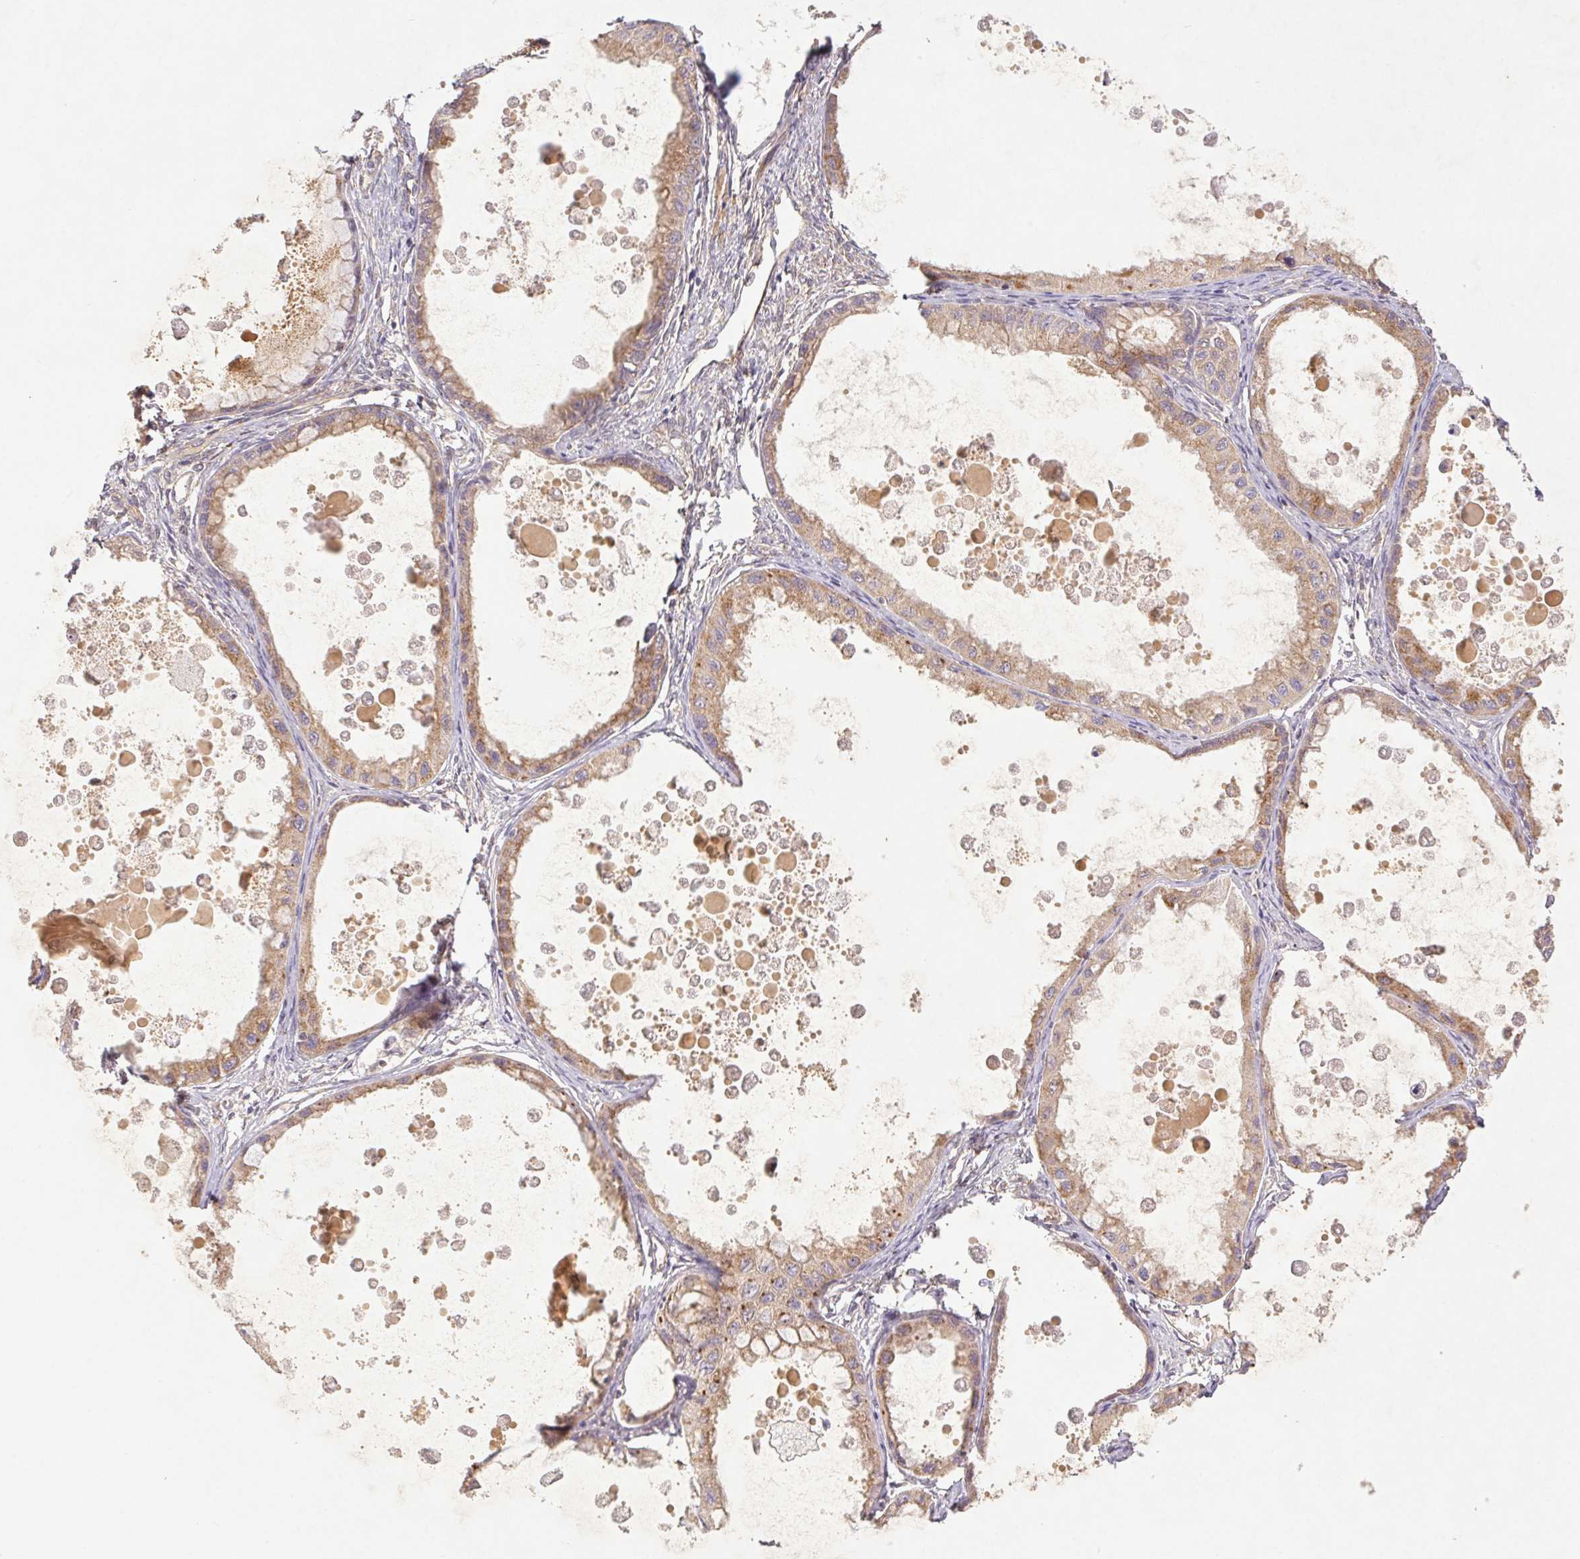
{"staining": {"intensity": "moderate", "quantity": ">75%", "location": "cytoplasmic/membranous"}, "tissue": "ovarian cancer", "cell_type": "Tumor cells", "image_type": "cancer", "snomed": [{"axis": "morphology", "description": "Cystadenocarcinoma, mucinous, NOS"}, {"axis": "topography", "description": "Ovary"}], "caption": "Ovarian cancer (mucinous cystadenocarcinoma) stained with DAB immunohistochemistry reveals medium levels of moderate cytoplasmic/membranous expression in approximately >75% of tumor cells.", "gene": "MTHFD1", "patient": {"sex": "female", "age": 64}}